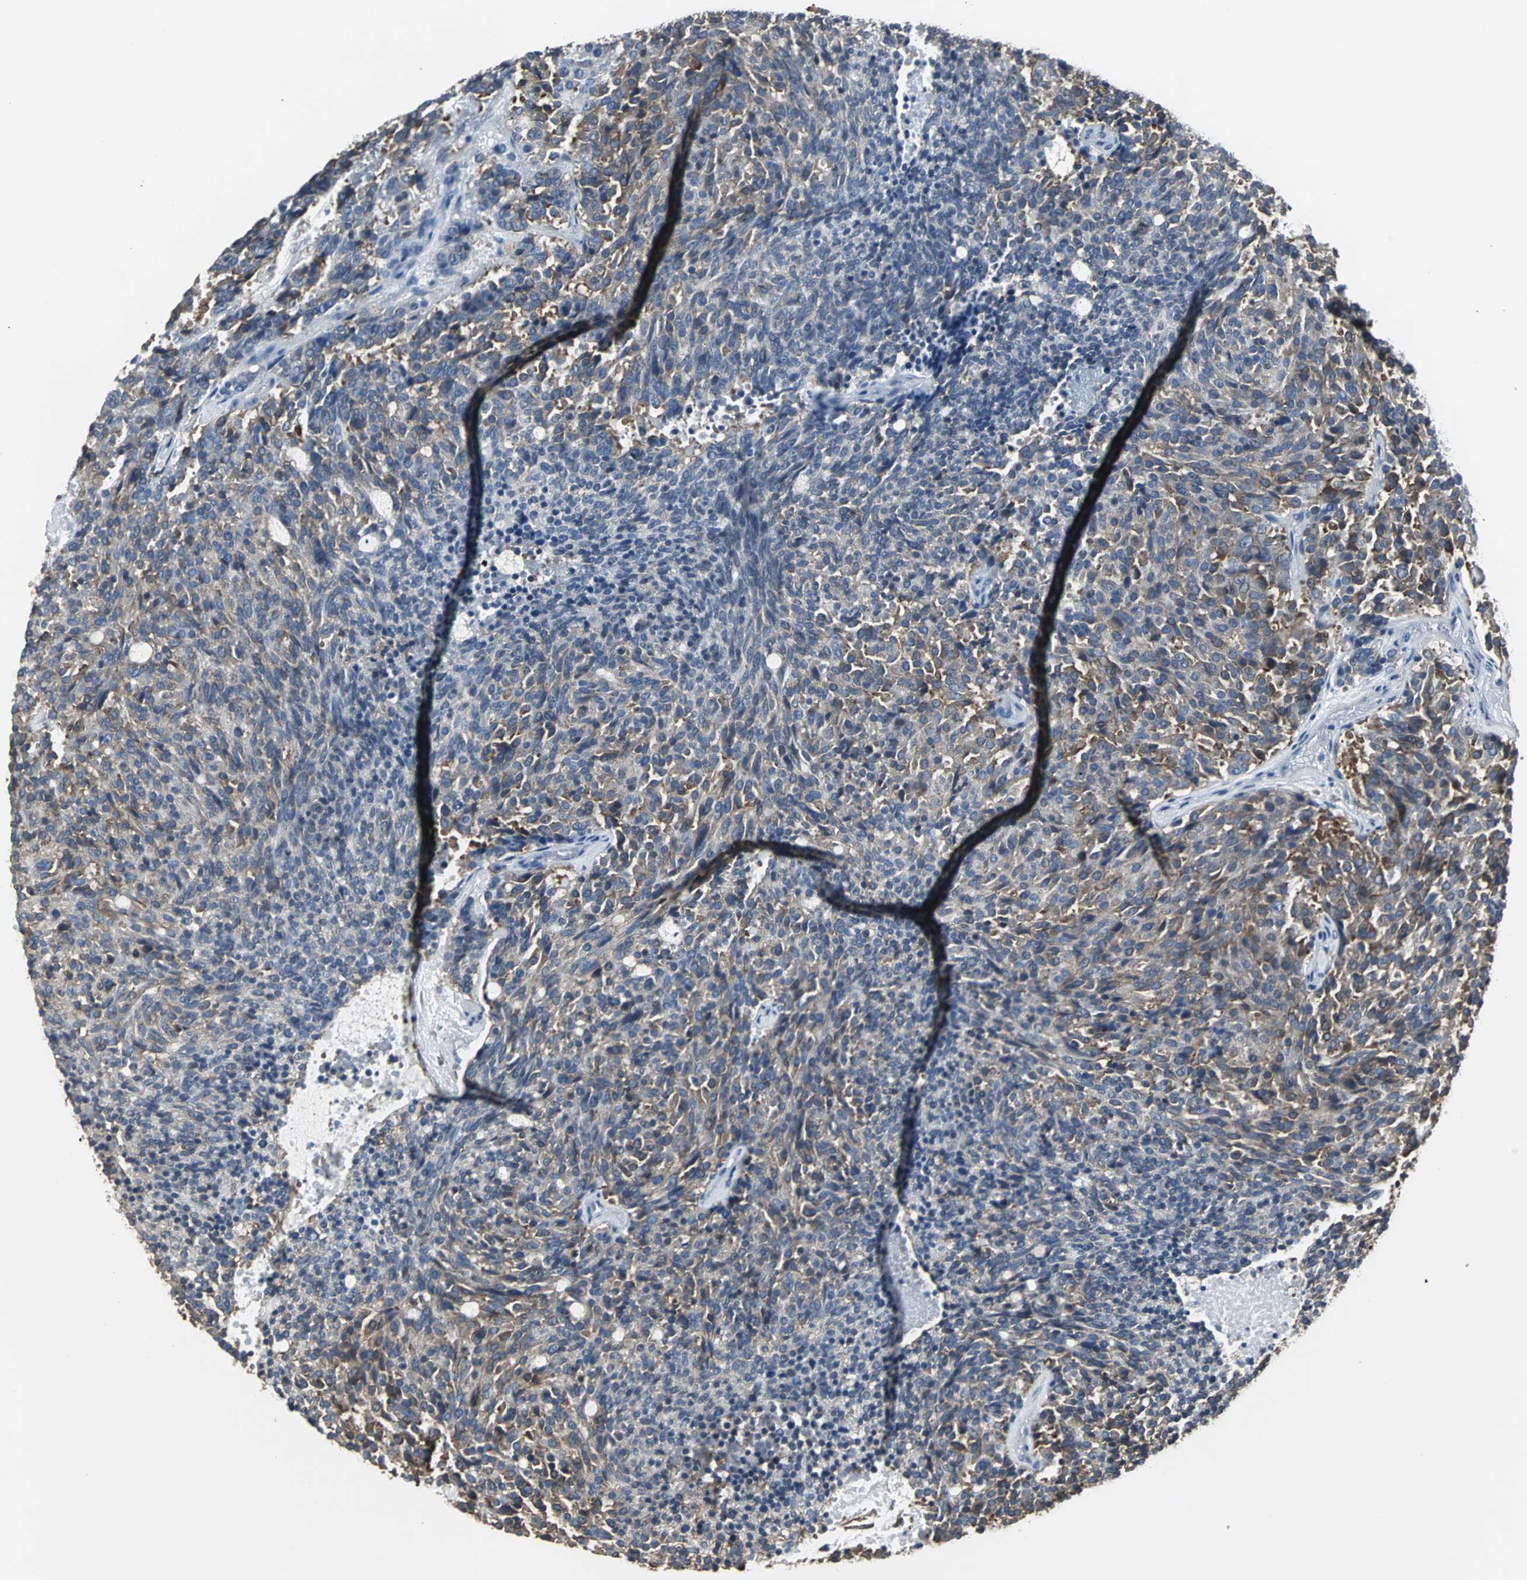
{"staining": {"intensity": "moderate", "quantity": "25%-75%", "location": "cytoplasmic/membranous"}, "tissue": "carcinoid", "cell_type": "Tumor cells", "image_type": "cancer", "snomed": [{"axis": "morphology", "description": "Carcinoid, malignant, NOS"}, {"axis": "topography", "description": "Pancreas"}], "caption": "Carcinoid stained with a protein marker displays moderate staining in tumor cells.", "gene": "LRRFIP1", "patient": {"sex": "female", "age": 54}}